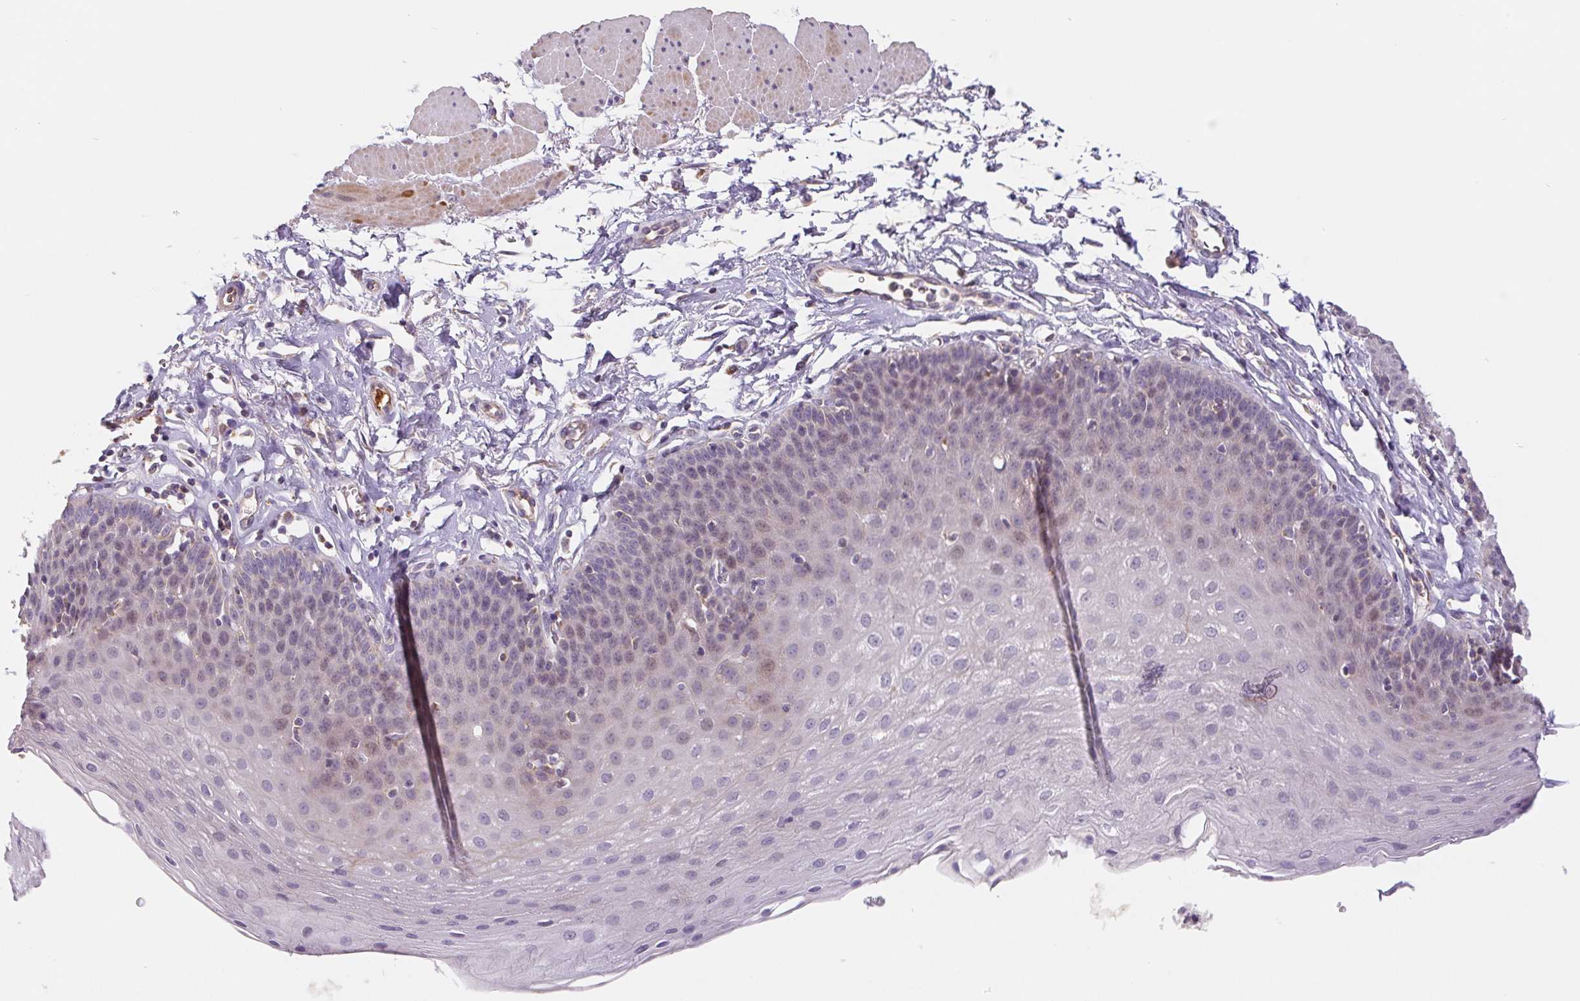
{"staining": {"intensity": "negative", "quantity": "none", "location": "none"}, "tissue": "esophagus", "cell_type": "Squamous epithelial cells", "image_type": "normal", "snomed": [{"axis": "morphology", "description": "Normal tissue, NOS"}, {"axis": "topography", "description": "Esophagus"}], "caption": "Histopathology image shows no protein staining in squamous epithelial cells of benign esophagus. (Brightfield microscopy of DAB (3,3'-diaminobenzidine) immunohistochemistry at high magnification).", "gene": "EMC6", "patient": {"sex": "female", "age": 81}}